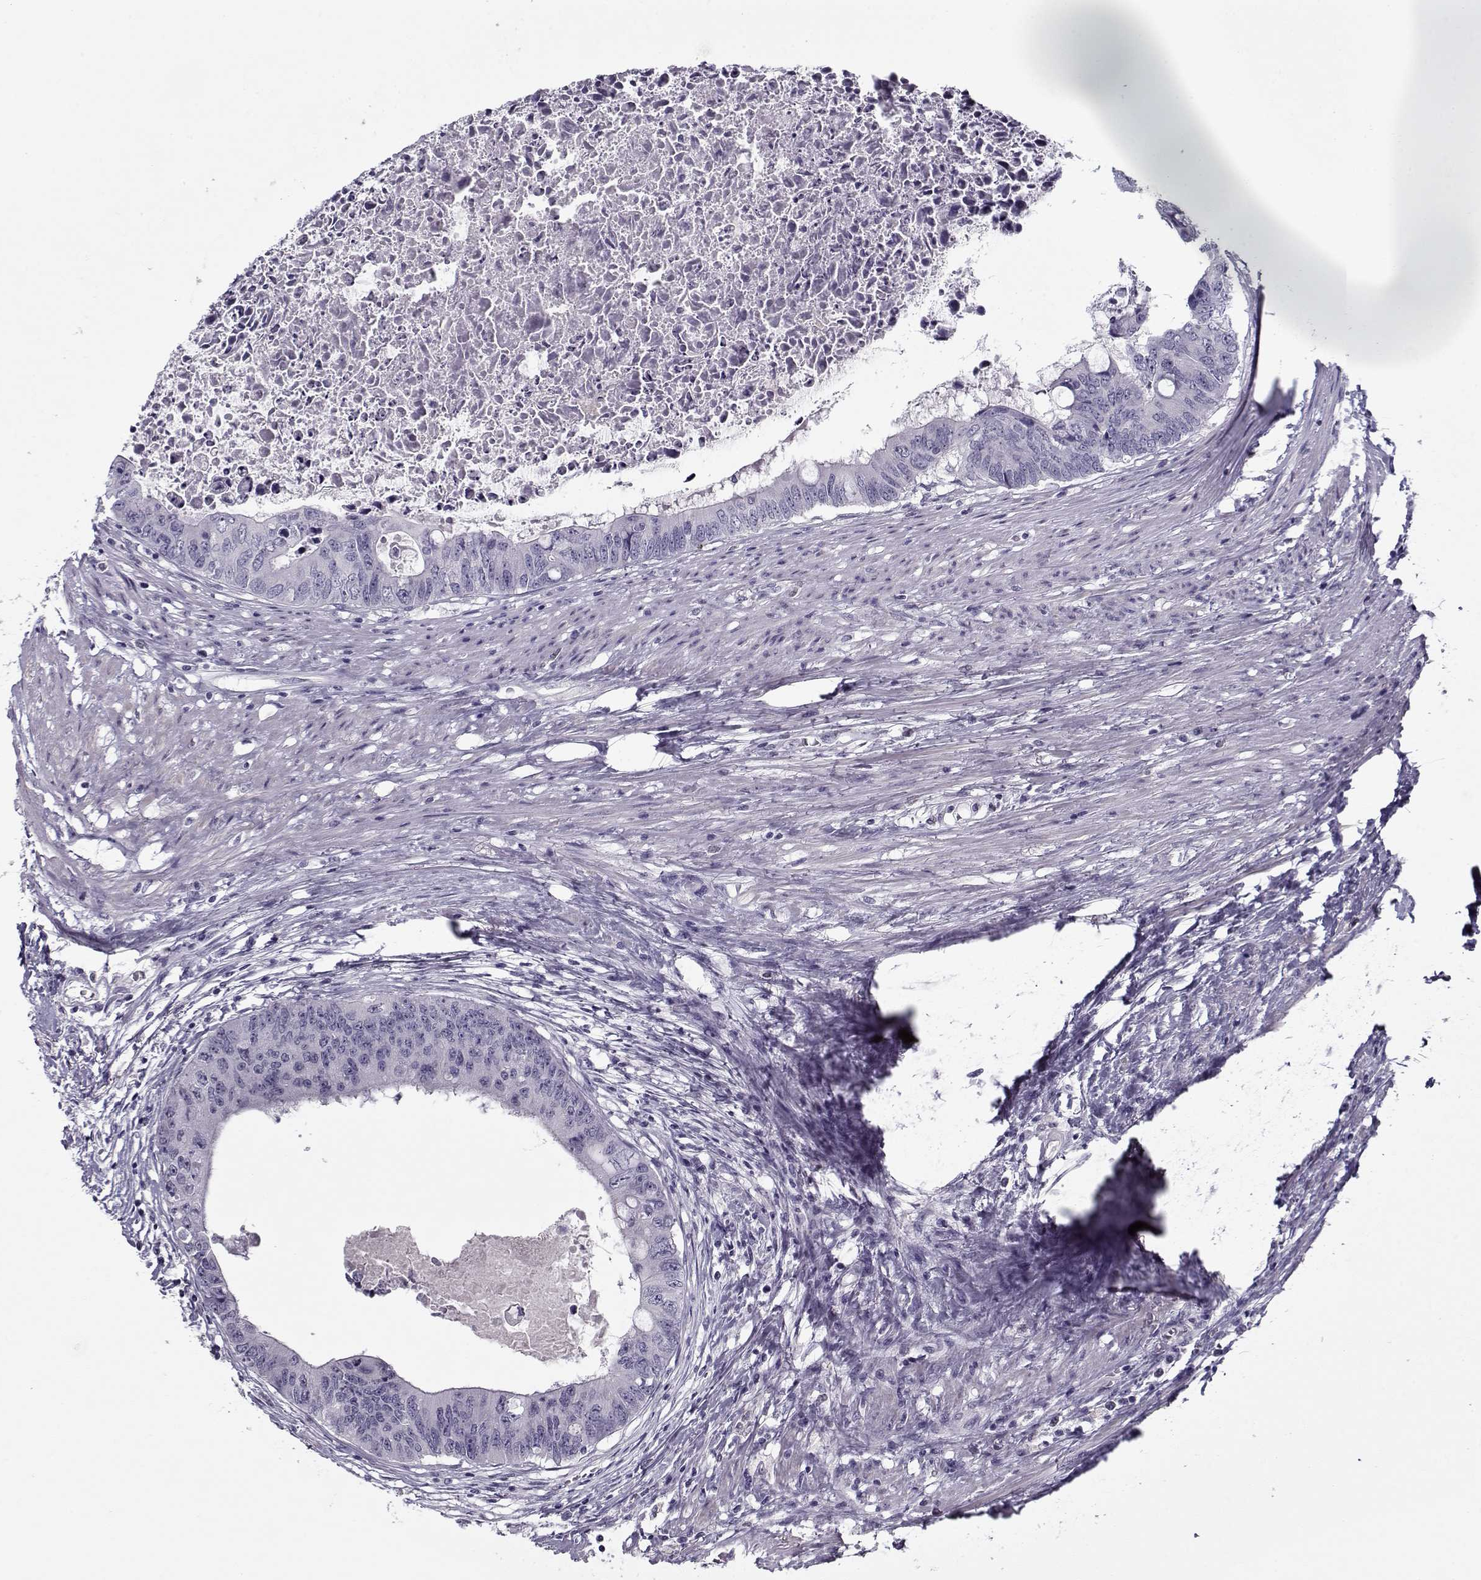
{"staining": {"intensity": "negative", "quantity": "none", "location": "none"}, "tissue": "colorectal cancer", "cell_type": "Tumor cells", "image_type": "cancer", "snomed": [{"axis": "morphology", "description": "Adenocarcinoma, NOS"}, {"axis": "topography", "description": "Rectum"}], "caption": "The image exhibits no significant staining in tumor cells of colorectal cancer.", "gene": "CIBAR1", "patient": {"sex": "male", "age": 59}}